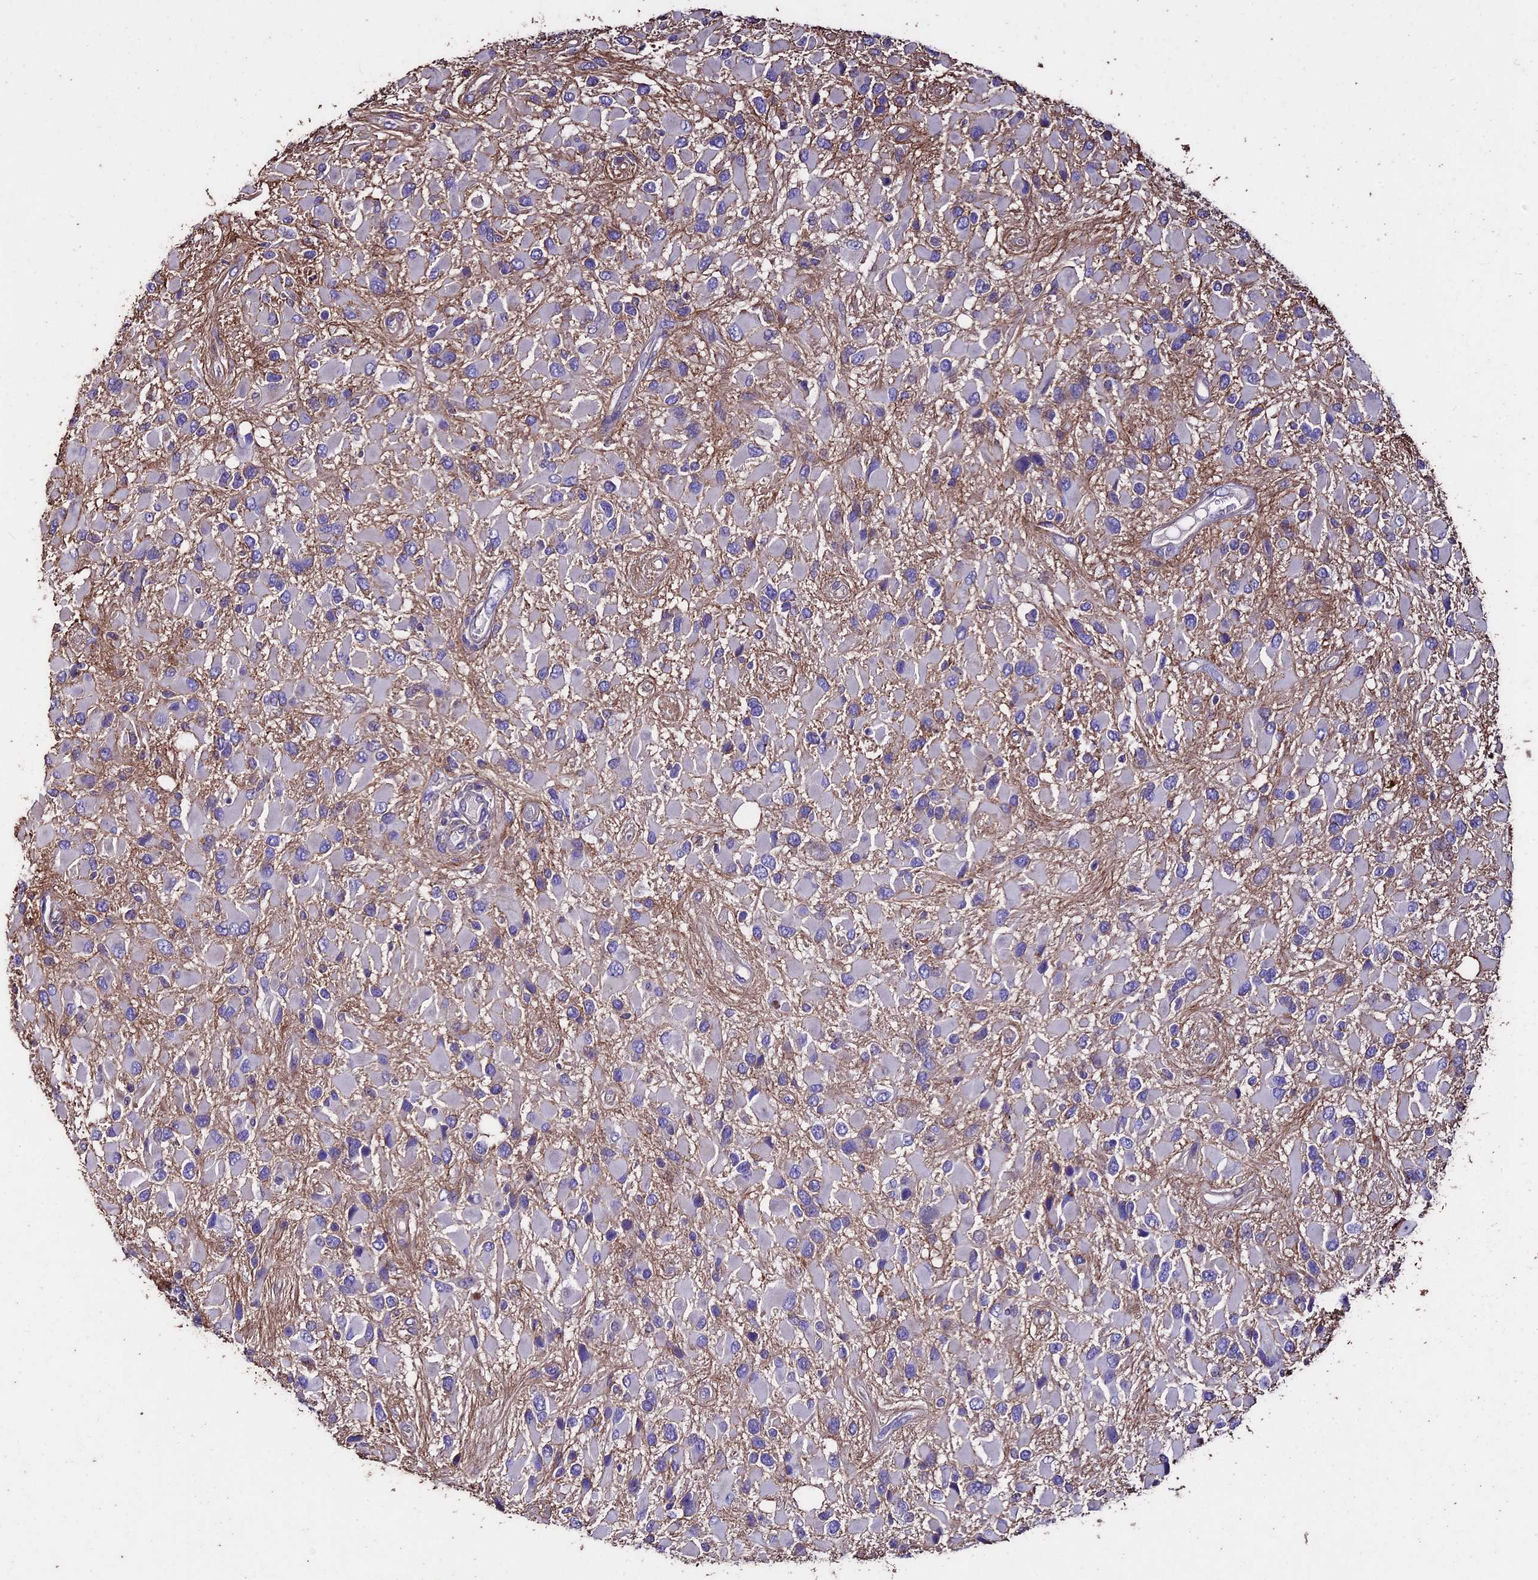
{"staining": {"intensity": "negative", "quantity": "none", "location": "none"}, "tissue": "glioma", "cell_type": "Tumor cells", "image_type": "cancer", "snomed": [{"axis": "morphology", "description": "Glioma, malignant, High grade"}, {"axis": "topography", "description": "Brain"}], "caption": "Malignant glioma (high-grade) was stained to show a protein in brown. There is no significant positivity in tumor cells. (DAB immunohistochemistry (IHC), high magnification).", "gene": "USB1", "patient": {"sex": "male", "age": 53}}